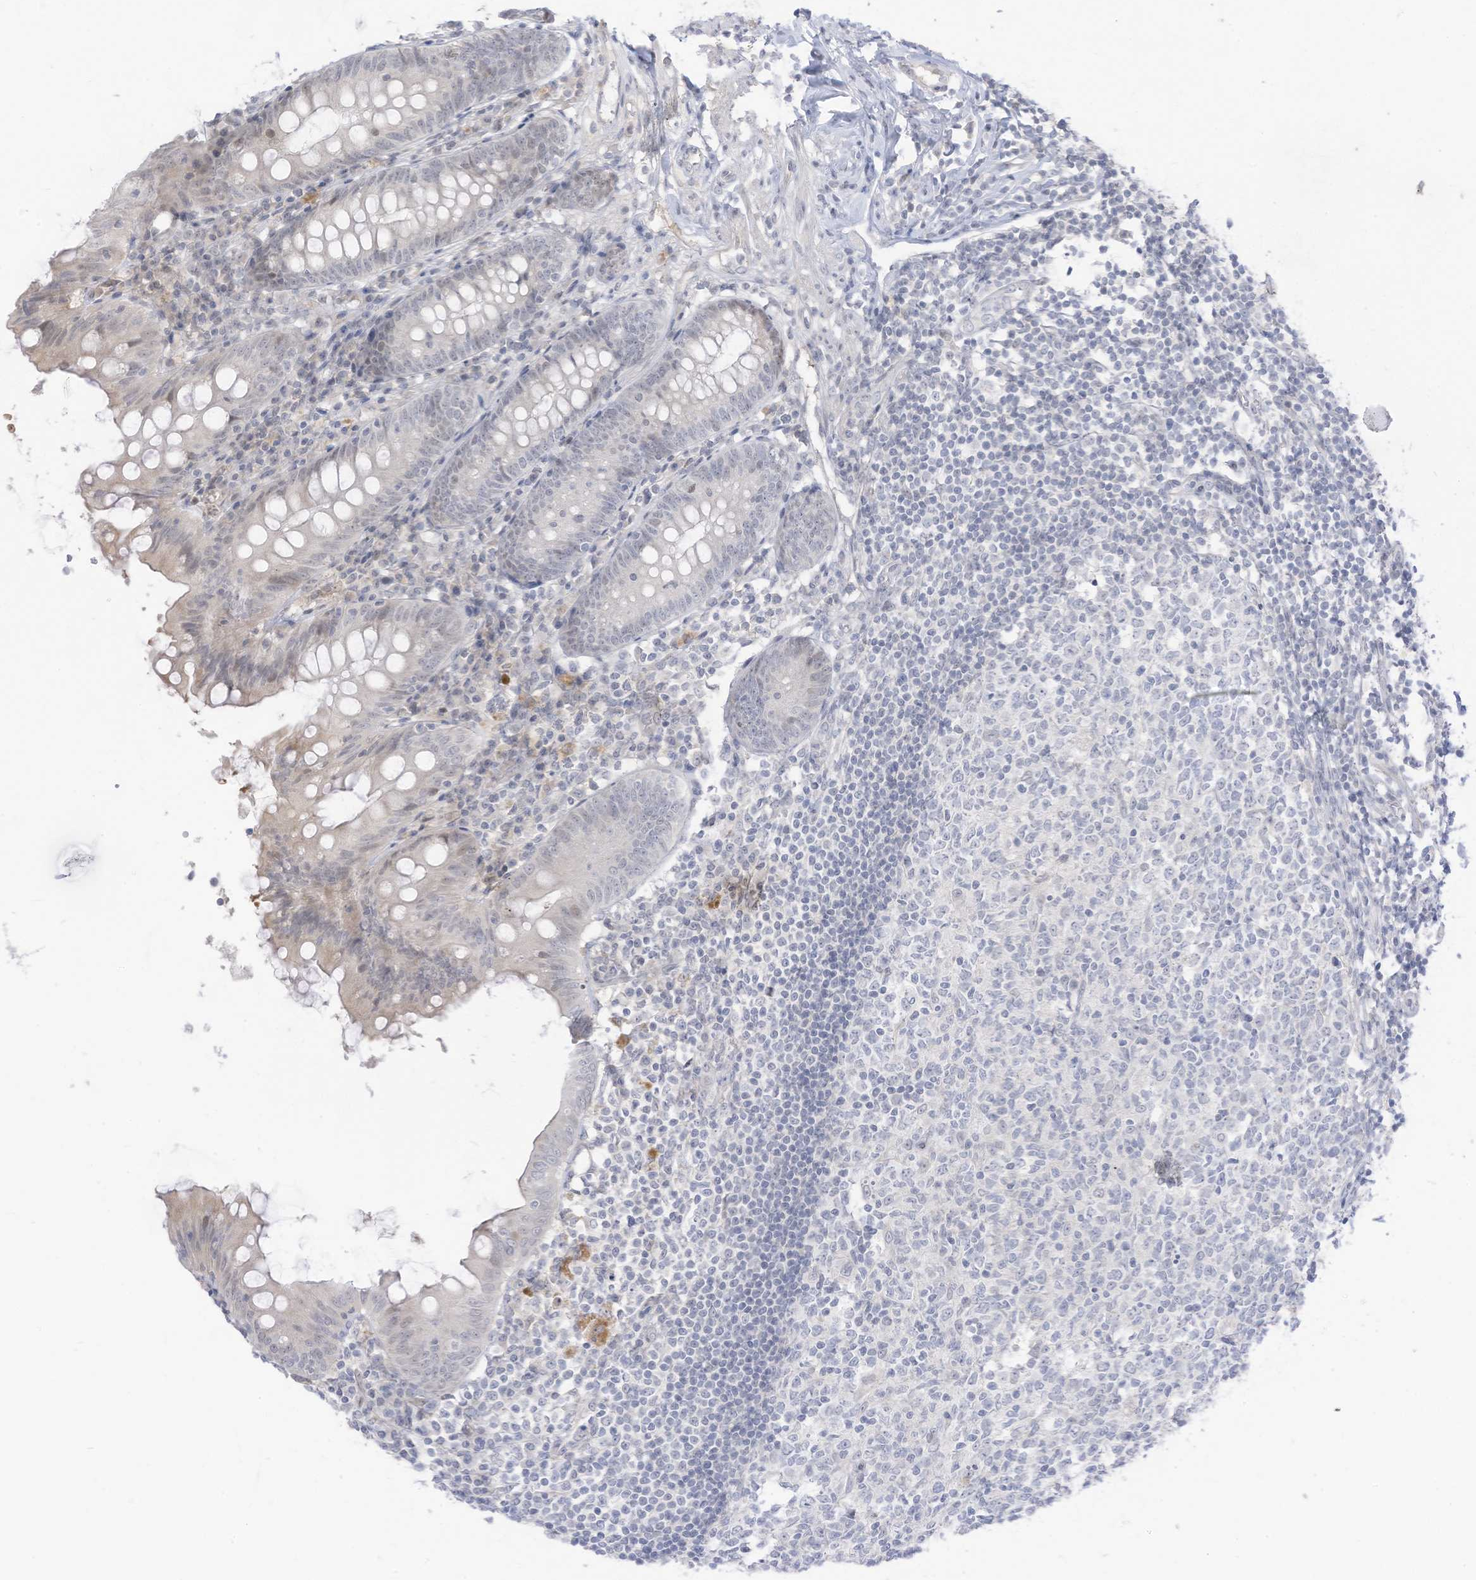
{"staining": {"intensity": "weak", "quantity": "<25%", "location": "cytoplasmic/membranous"}, "tissue": "appendix", "cell_type": "Glandular cells", "image_type": "normal", "snomed": [{"axis": "morphology", "description": "Normal tissue, NOS"}, {"axis": "topography", "description": "Appendix"}], "caption": "DAB immunohistochemical staining of benign appendix shows no significant positivity in glandular cells.", "gene": "ASPRV1", "patient": {"sex": "female", "age": 54}}